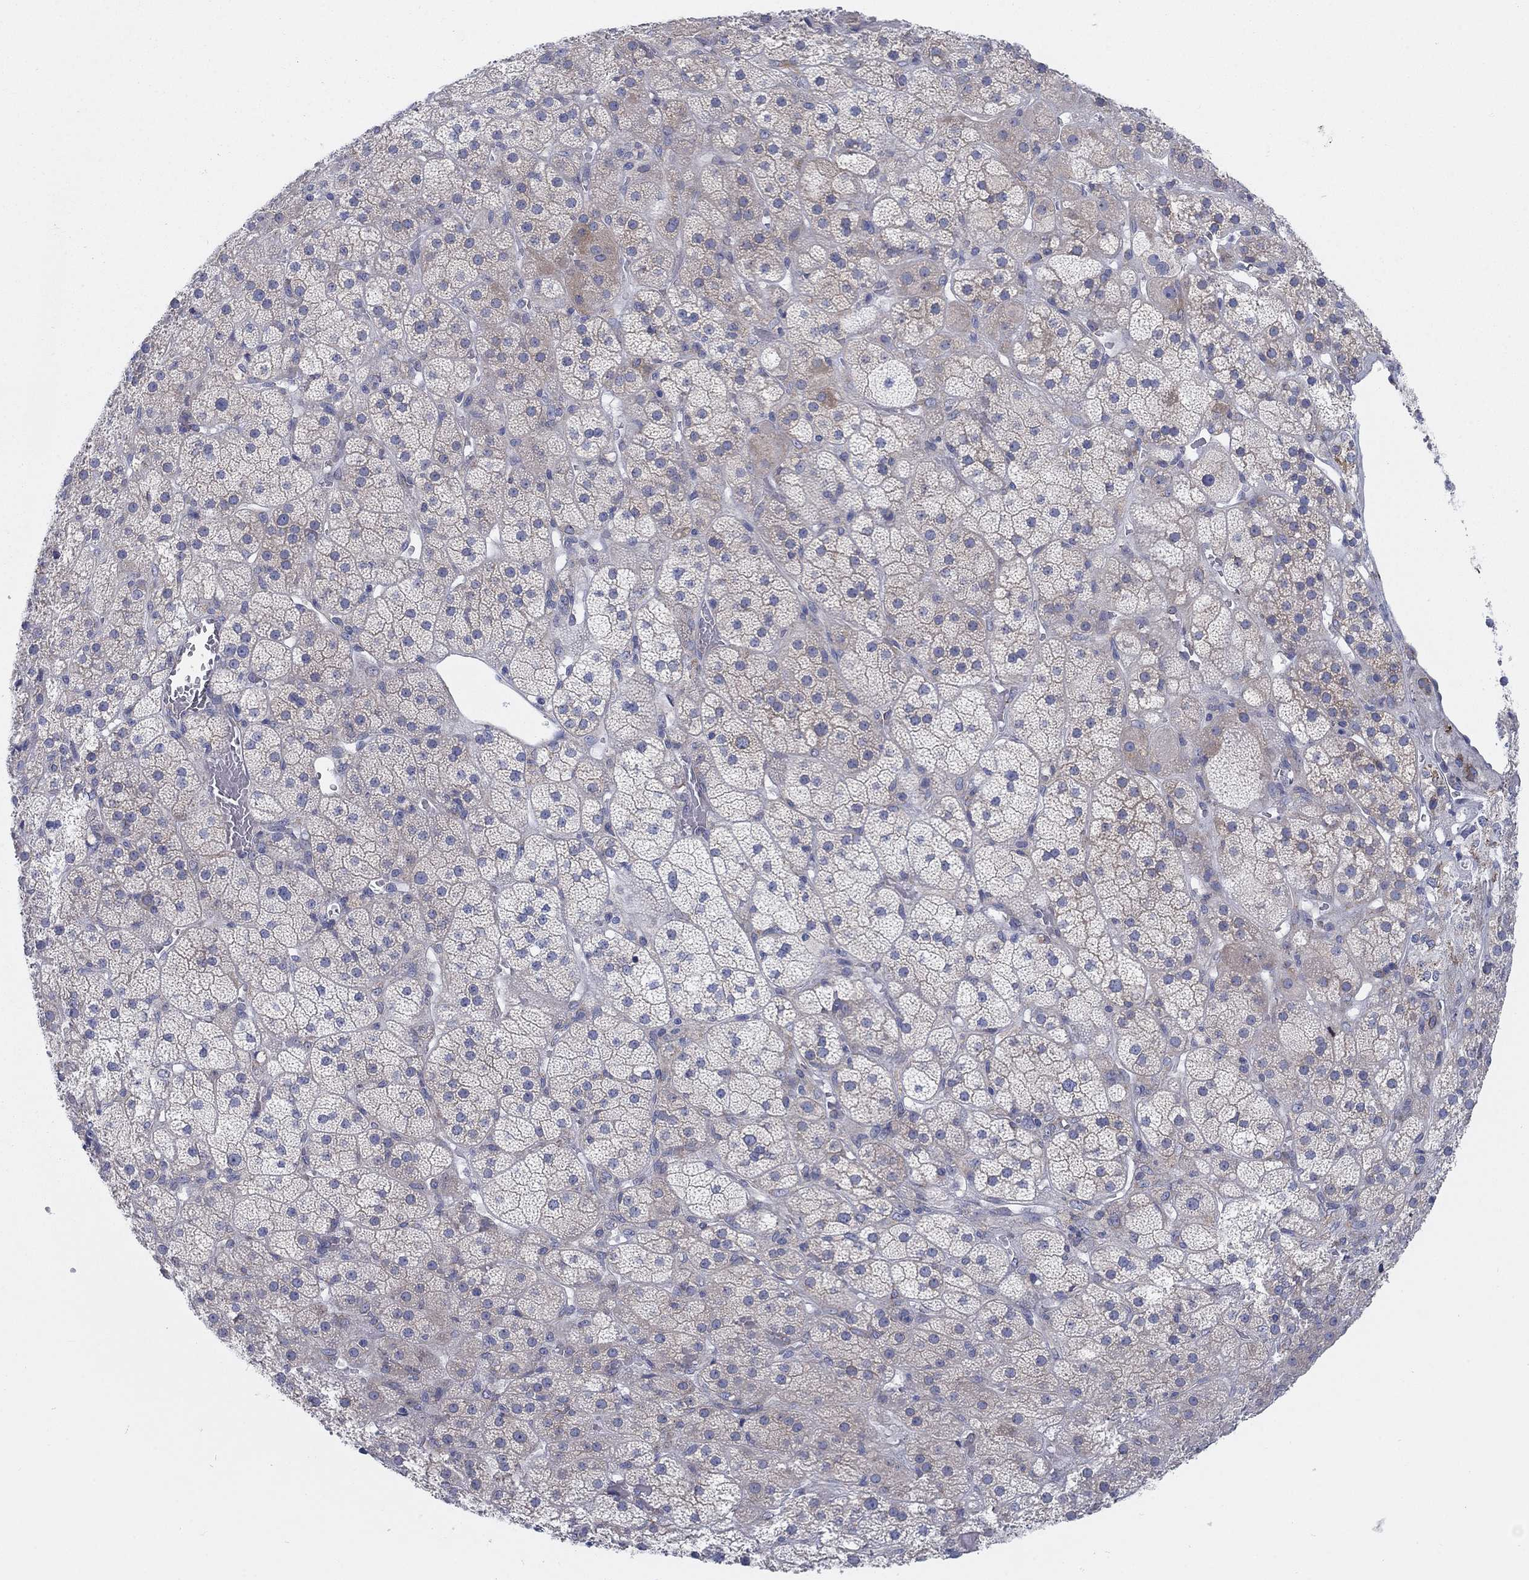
{"staining": {"intensity": "weak", "quantity": "25%-75%", "location": "cytoplasmic/membranous"}, "tissue": "adrenal gland", "cell_type": "Glandular cells", "image_type": "normal", "snomed": [{"axis": "morphology", "description": "Normal tissue, NOS"}, {"axis": "topography", "description": "Adrenal gland"}], "caption": "The histopathology image demonstrates staining of benign adrenal gland, revealing weak cytoplasmic/membranous protein expression (brown color) within glandular cells. The staining was performed using DAB, with brown indicating positive protein expression. Nuclei are stained blue with hematoxylin.", "gene": "TMEM59", "patient": {"sex": "male", "age": 57}}